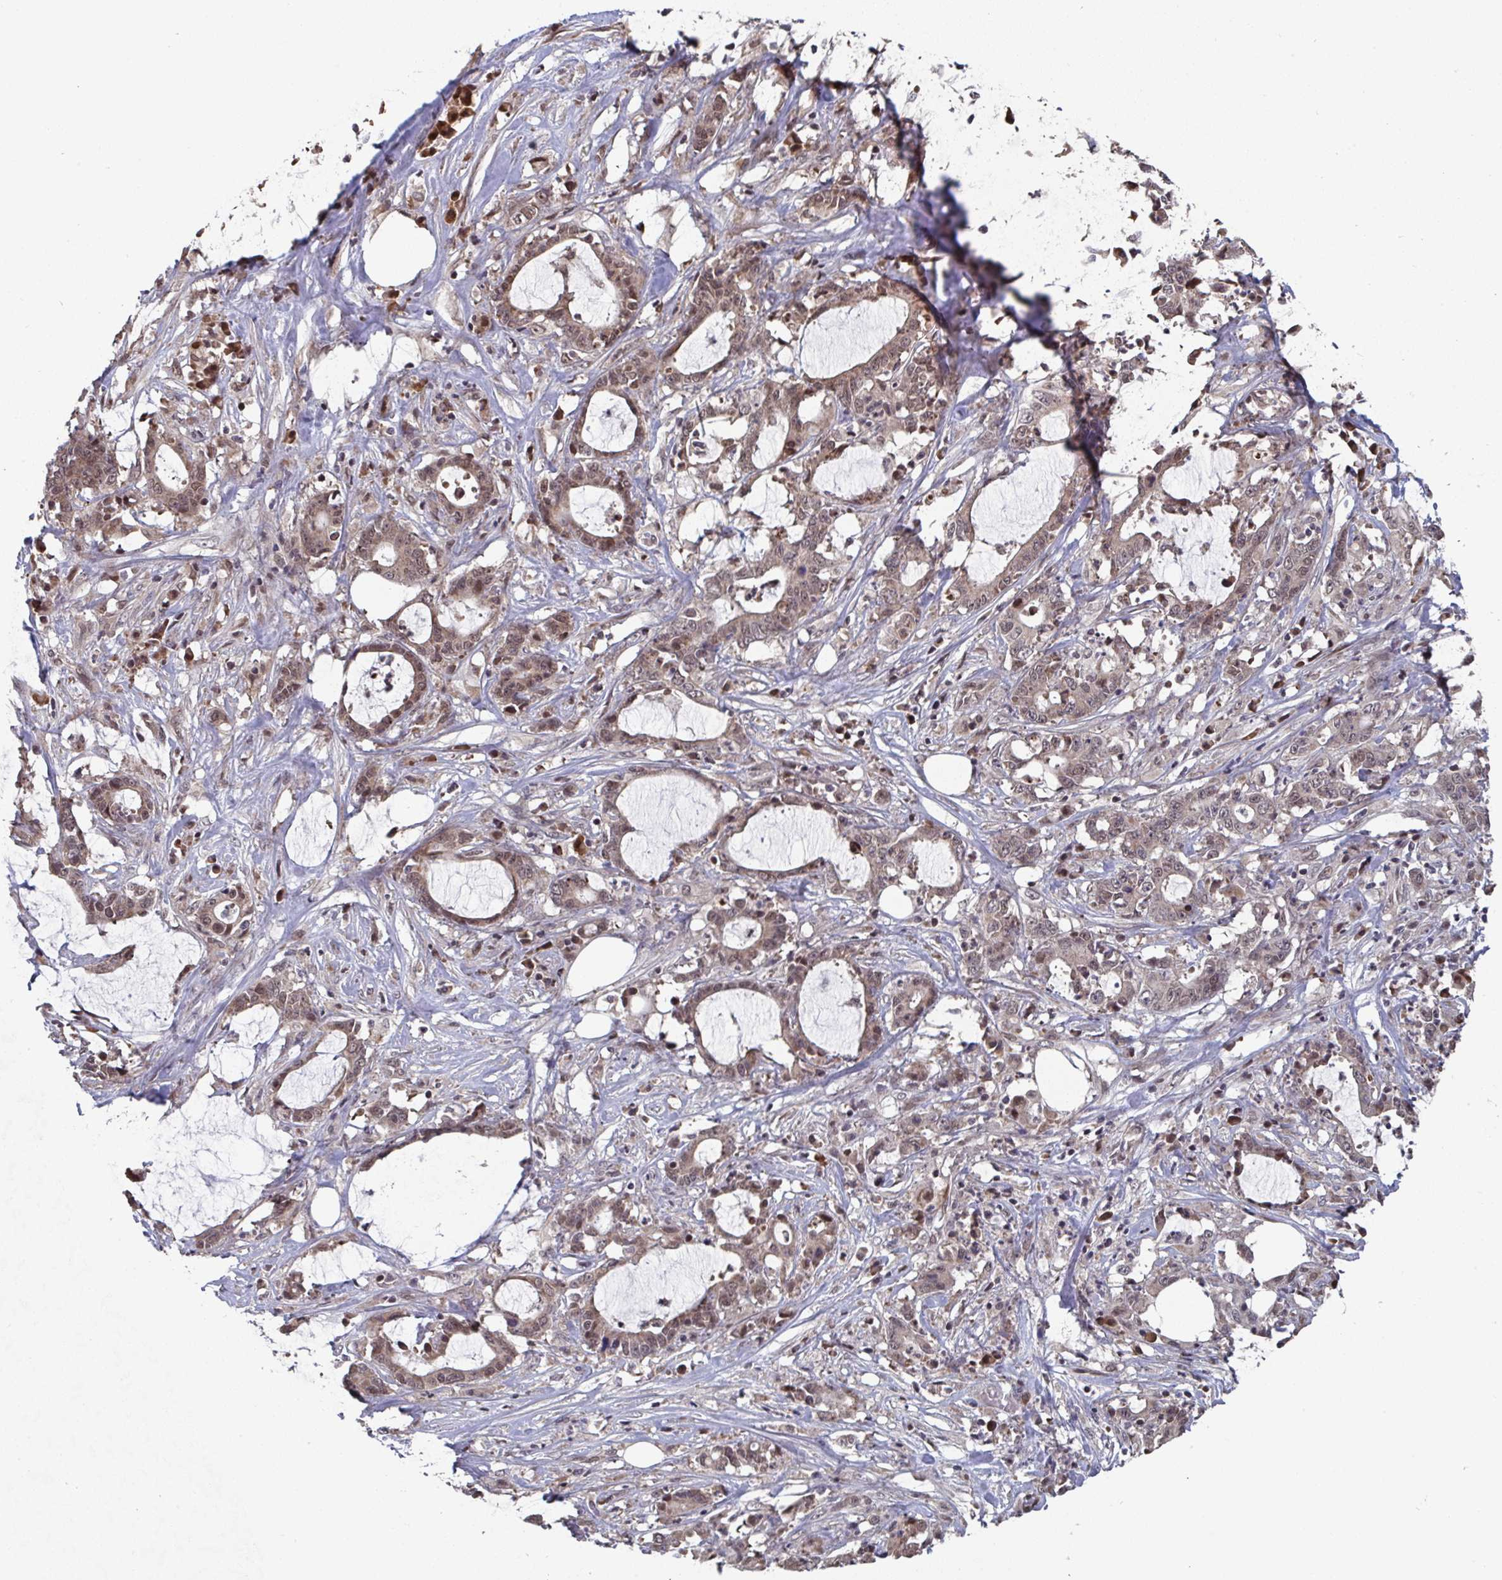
{"staining": {"intensity": "moderate", "quantity": ">75%", "location": "cytoplasmic/membranous,nuclear"}, "tissue": "stomach cancer", "cell_type": "Tumor cells", "image_type": "cancer", "snomed": [{"axis": "morphology", "description": "Adenocarcinoma, NOS"}, {"axis": "topography", "description": "Stomach, upper"}], "caption": "Protein staining of stomach adenocarcinoma tissue exhibits moderate cytoplasmic/membranous and nuclear staining in approximately >75% of tumor cells. The staining is performed using DAB brown chromogen to label protein expression. The nuclei are counter-stained blue using hematoxylin.", "gene": "JMJD1C", "patient": {"sex": "male", "age": 68}}